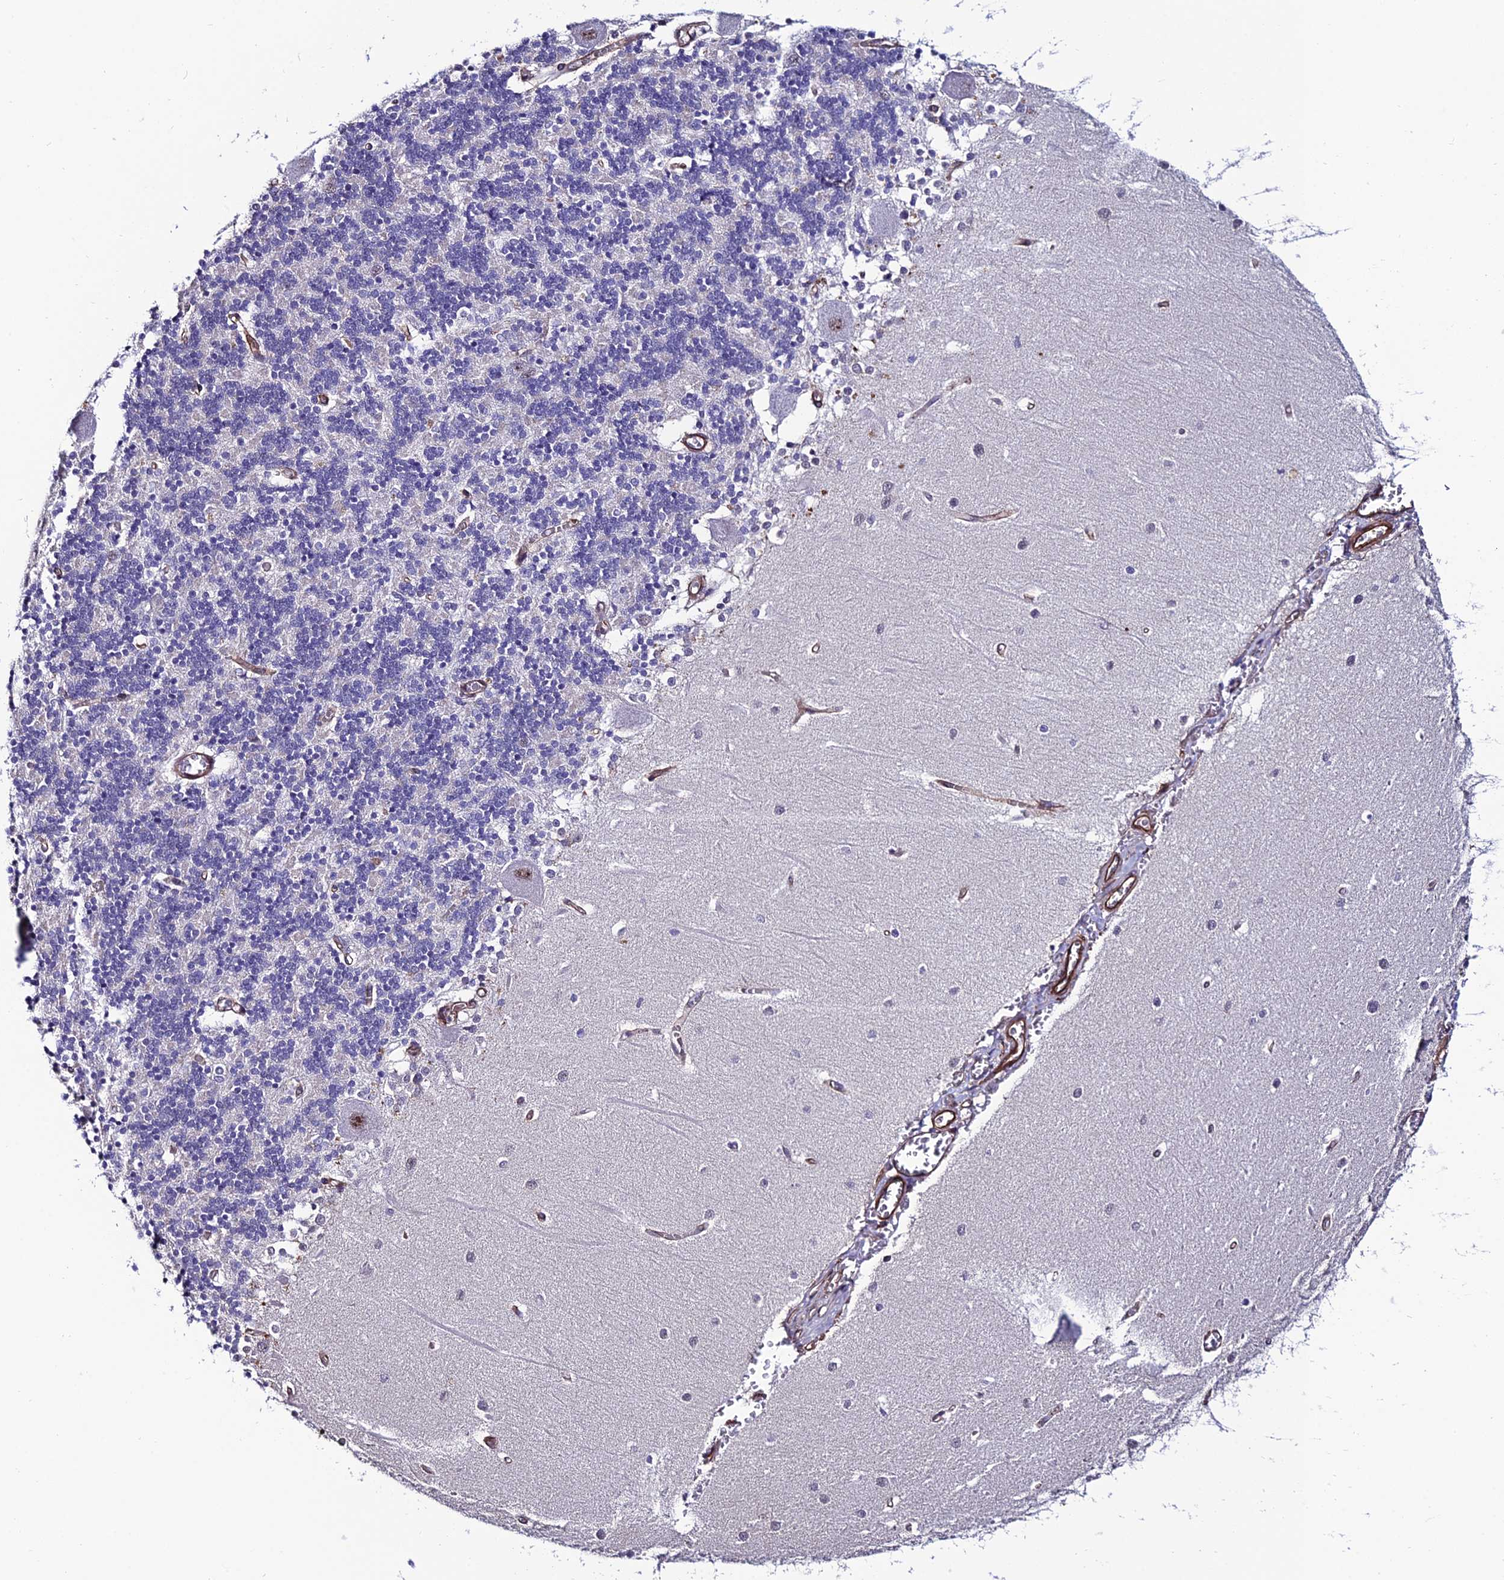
{"staining": {"intensity": "negative", "quantity": "none", "location": "none"}, "tissue": "cerebellum", "cell_type": "Cells in granular layer", "image_type": "normal", "snomed": [{"axis": "morphology", "description": "Normal tissue, NOS"}, {"axis": "topography", "description": "Cerebellum"}], "caption": "Cells in granular layer show no significant protein staining in normal cerebellum. (DAB IHC, high magnification).", "gene": "SYT15B", "patient": {"sex": "male", "age": 37}}